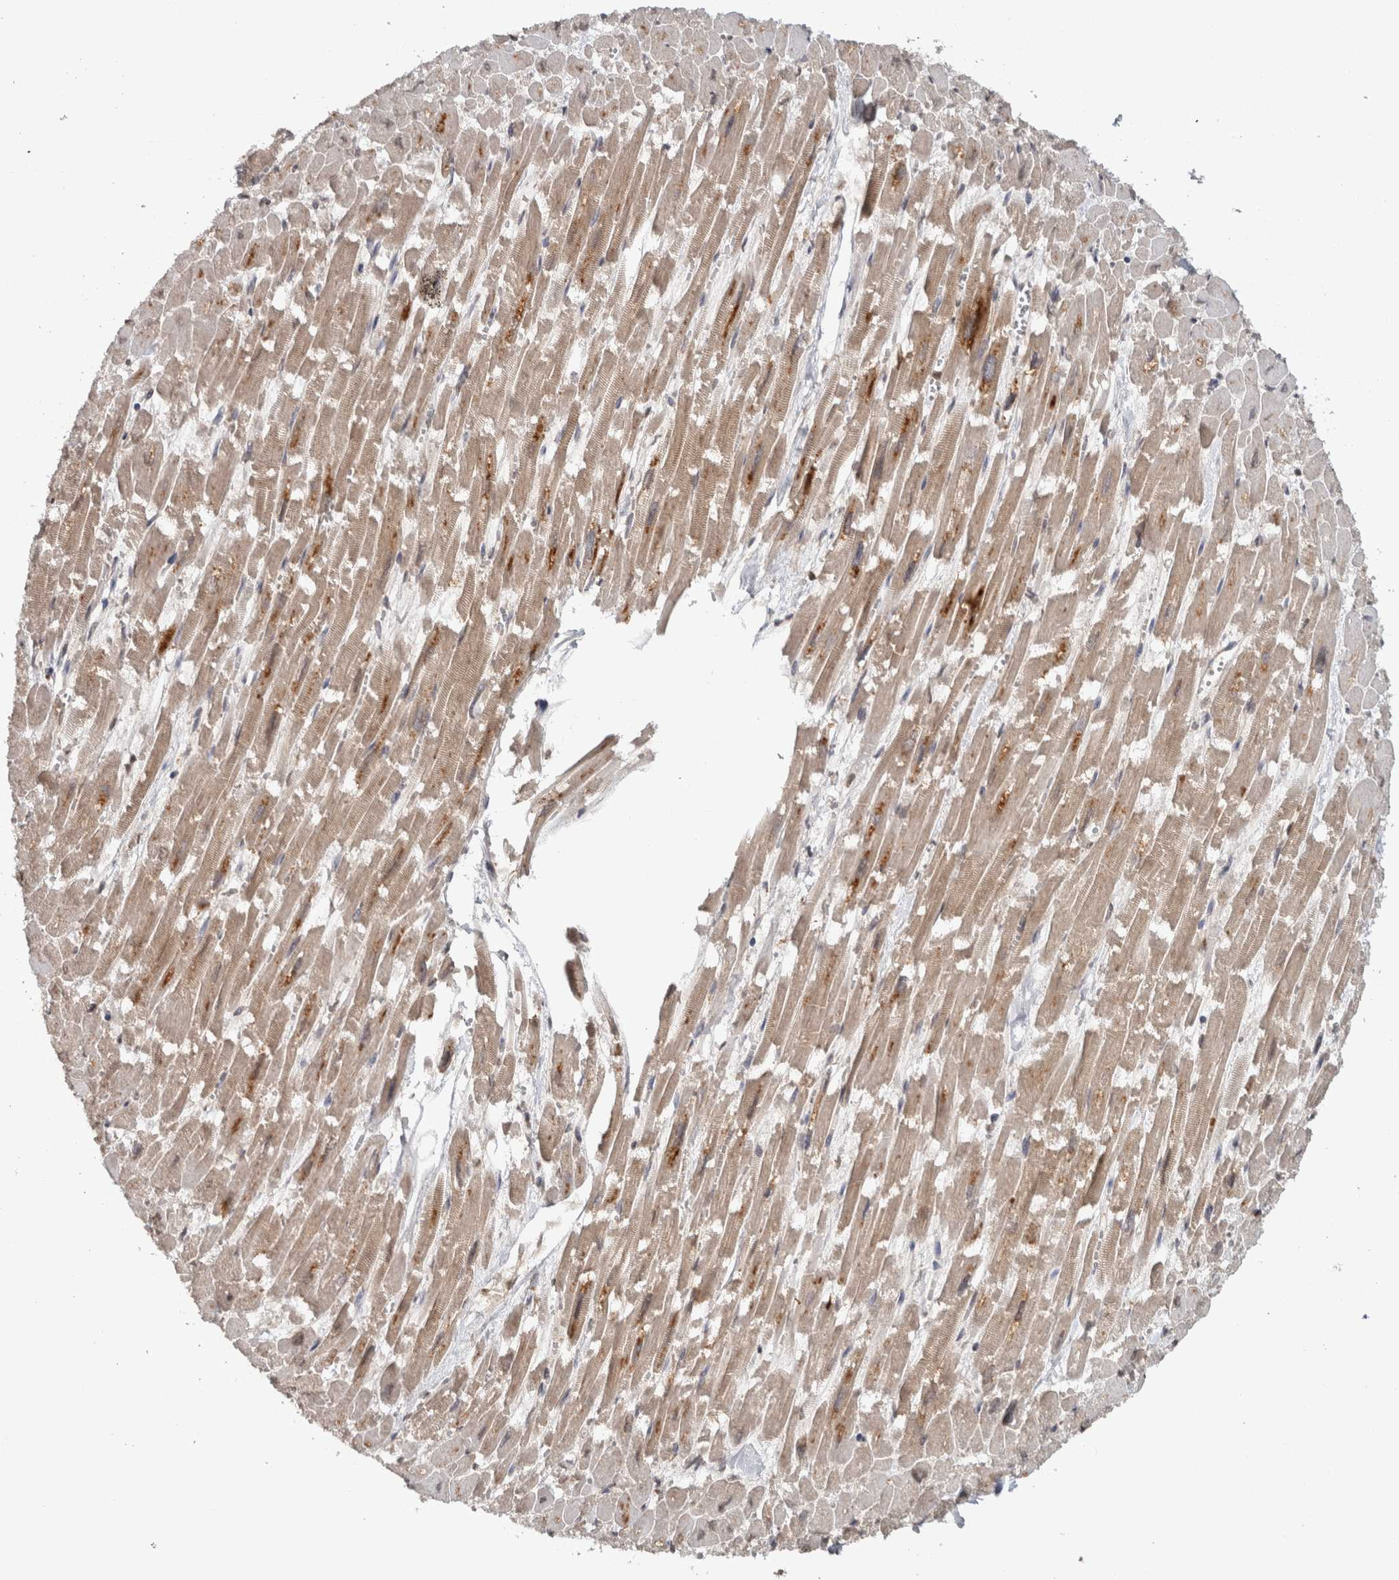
{"staining": {"intensity": "moderate", "quantity": ">75%", "location": "cytoplasmic/membranous"}, "tissue": "heart muscle", "cell_type": "Cardiomyocytes", "image_type": "normal", "snomed": [{"axis": "morphology", "description": "Normal tissue, NOS"}, {"axis": "topography", "description": "Heart"}], "caption": "Immunohistochemistry (IHC) micrograph of unremarkable heart muscle: human heart muscle stained using immunohistochemistry (IHC) demonstrates medium levels of moderate protein expression localized specifically in the cytoplasmic/membranous of cardiomyocytes, appearing as a cytoplasmic/membranous brown color.", "gene": "HMOX2", "patient": {"sex": "male", "age": 54}}